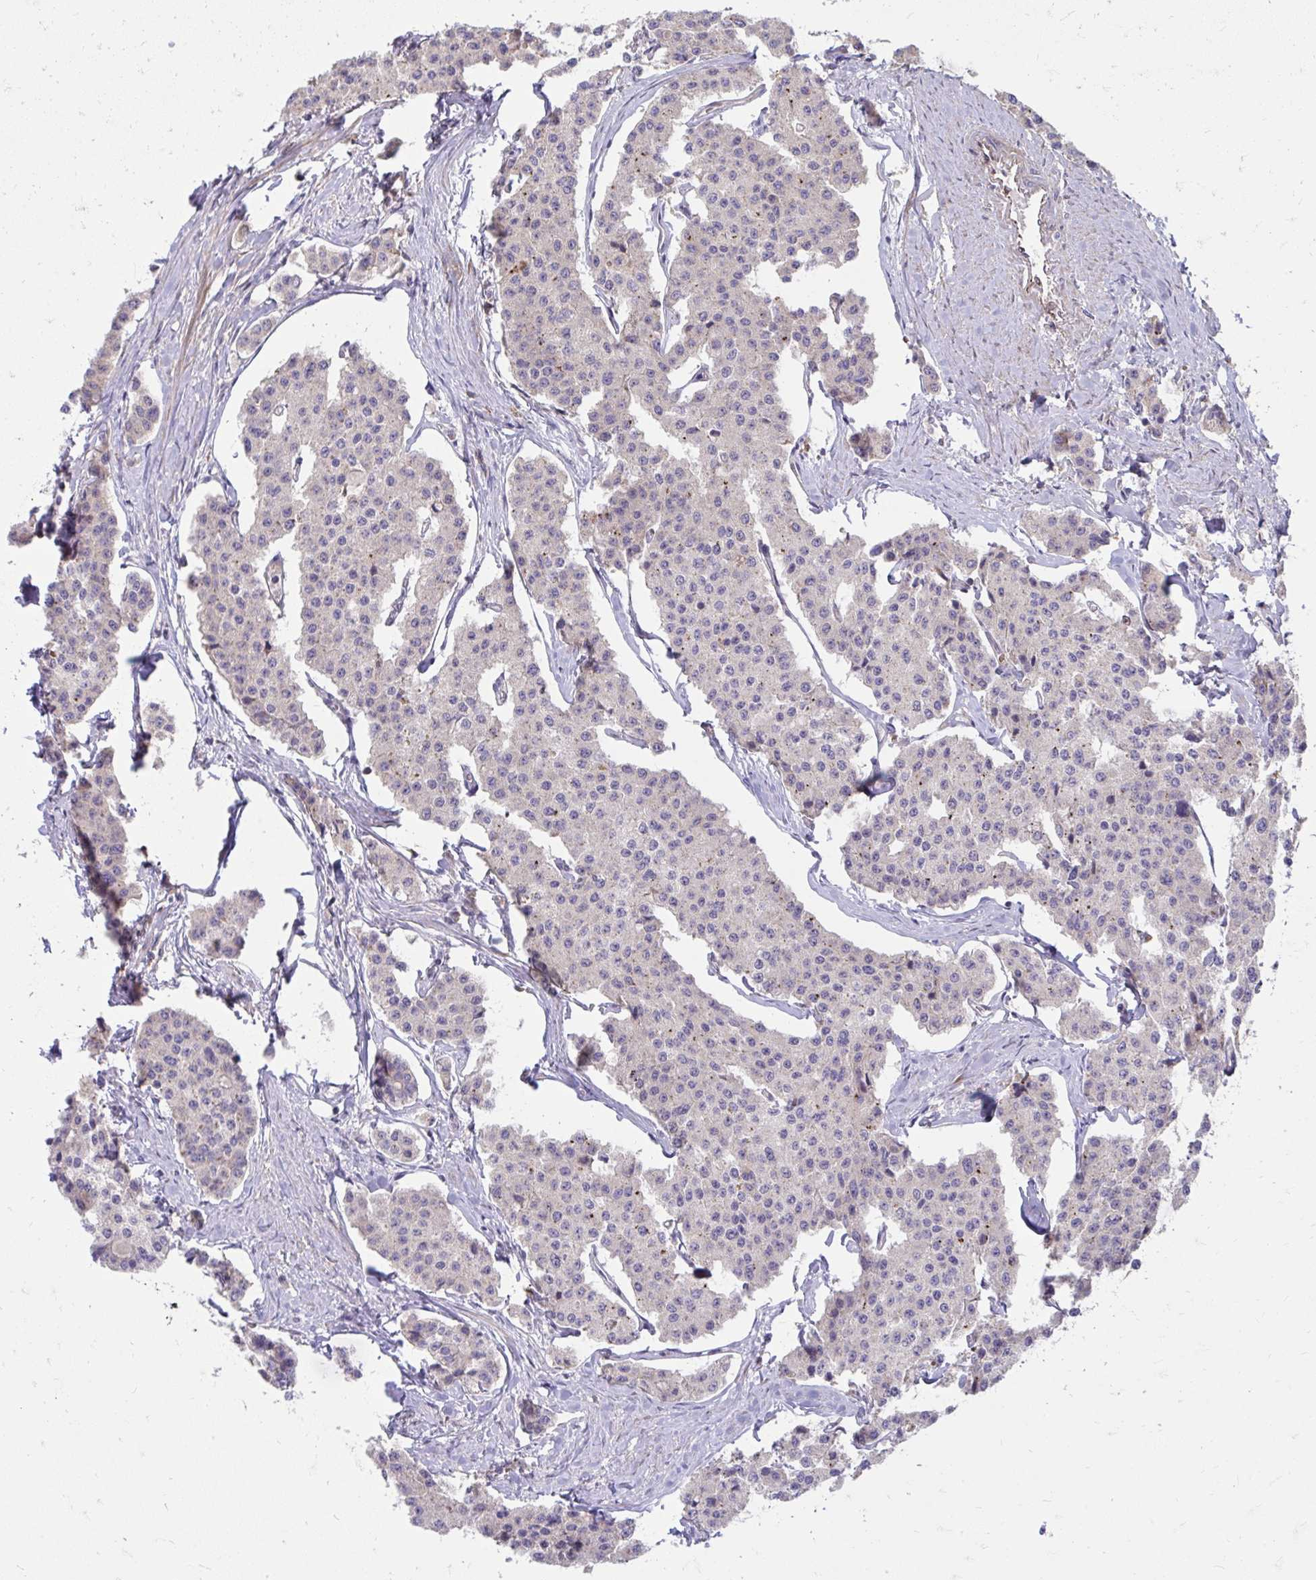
{"staining": {"intensity": "moderate", "quantity": "<25%", "location": "cytoplasmic/membranous"}, "tissue": "carcinoid", "cell_type": "Tumor cells", "image_type": "cancer", "snomed": [{"axis": "morphology", "description": "Carcinoid, malignant, NOS"}, {"axis": "topography", "description": "Small intestine"}], "caption": "Malignant carcinoid stained with DAB (3,3'-diaminobenzidine) immunohistochemistry exhibits low levels of moderate cytoplasmic/membranous staining in about <25% of tumor cells.", "gene": "ITPR2", "patient": {"sex": "female", "age": 65}}